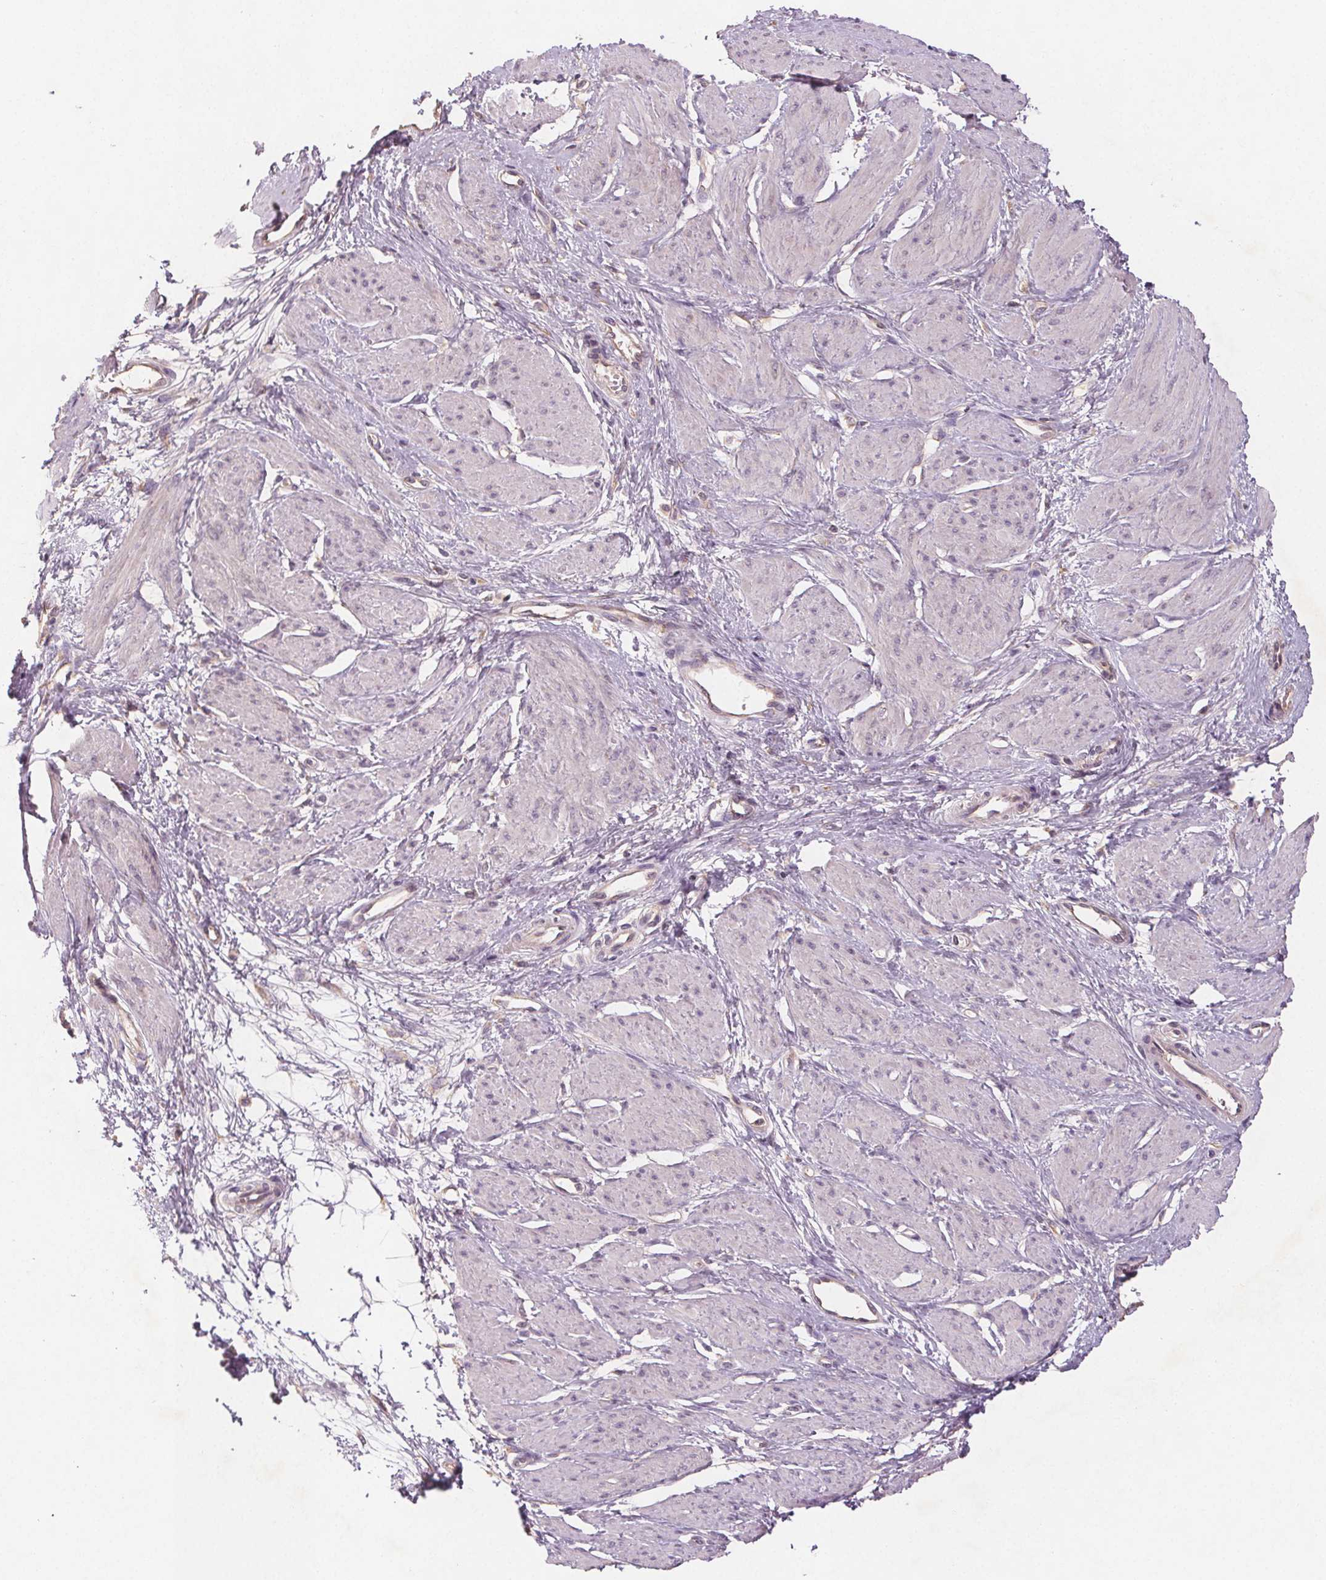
{"staining": {"intensity": "negative", "quantity": "none", "location": "none"}, "tissue": "smooth muscle", "cell_type": "Smooth muscle cells", "image_type": "normal", "snomed": [{"axis": "morphology", "description": "Normal tissue, NOS"}, {"axis": "topography", "description": "Smooth muscle"}, {"axis": "topography", "description": "Uterus"}], "caption": "A micrograph of smooth muscle stained for a protein exhibits no brown staining in smooth muscle cells.", "gene": "TMEM80", "patient": {"sex": "female", "age": 39}}